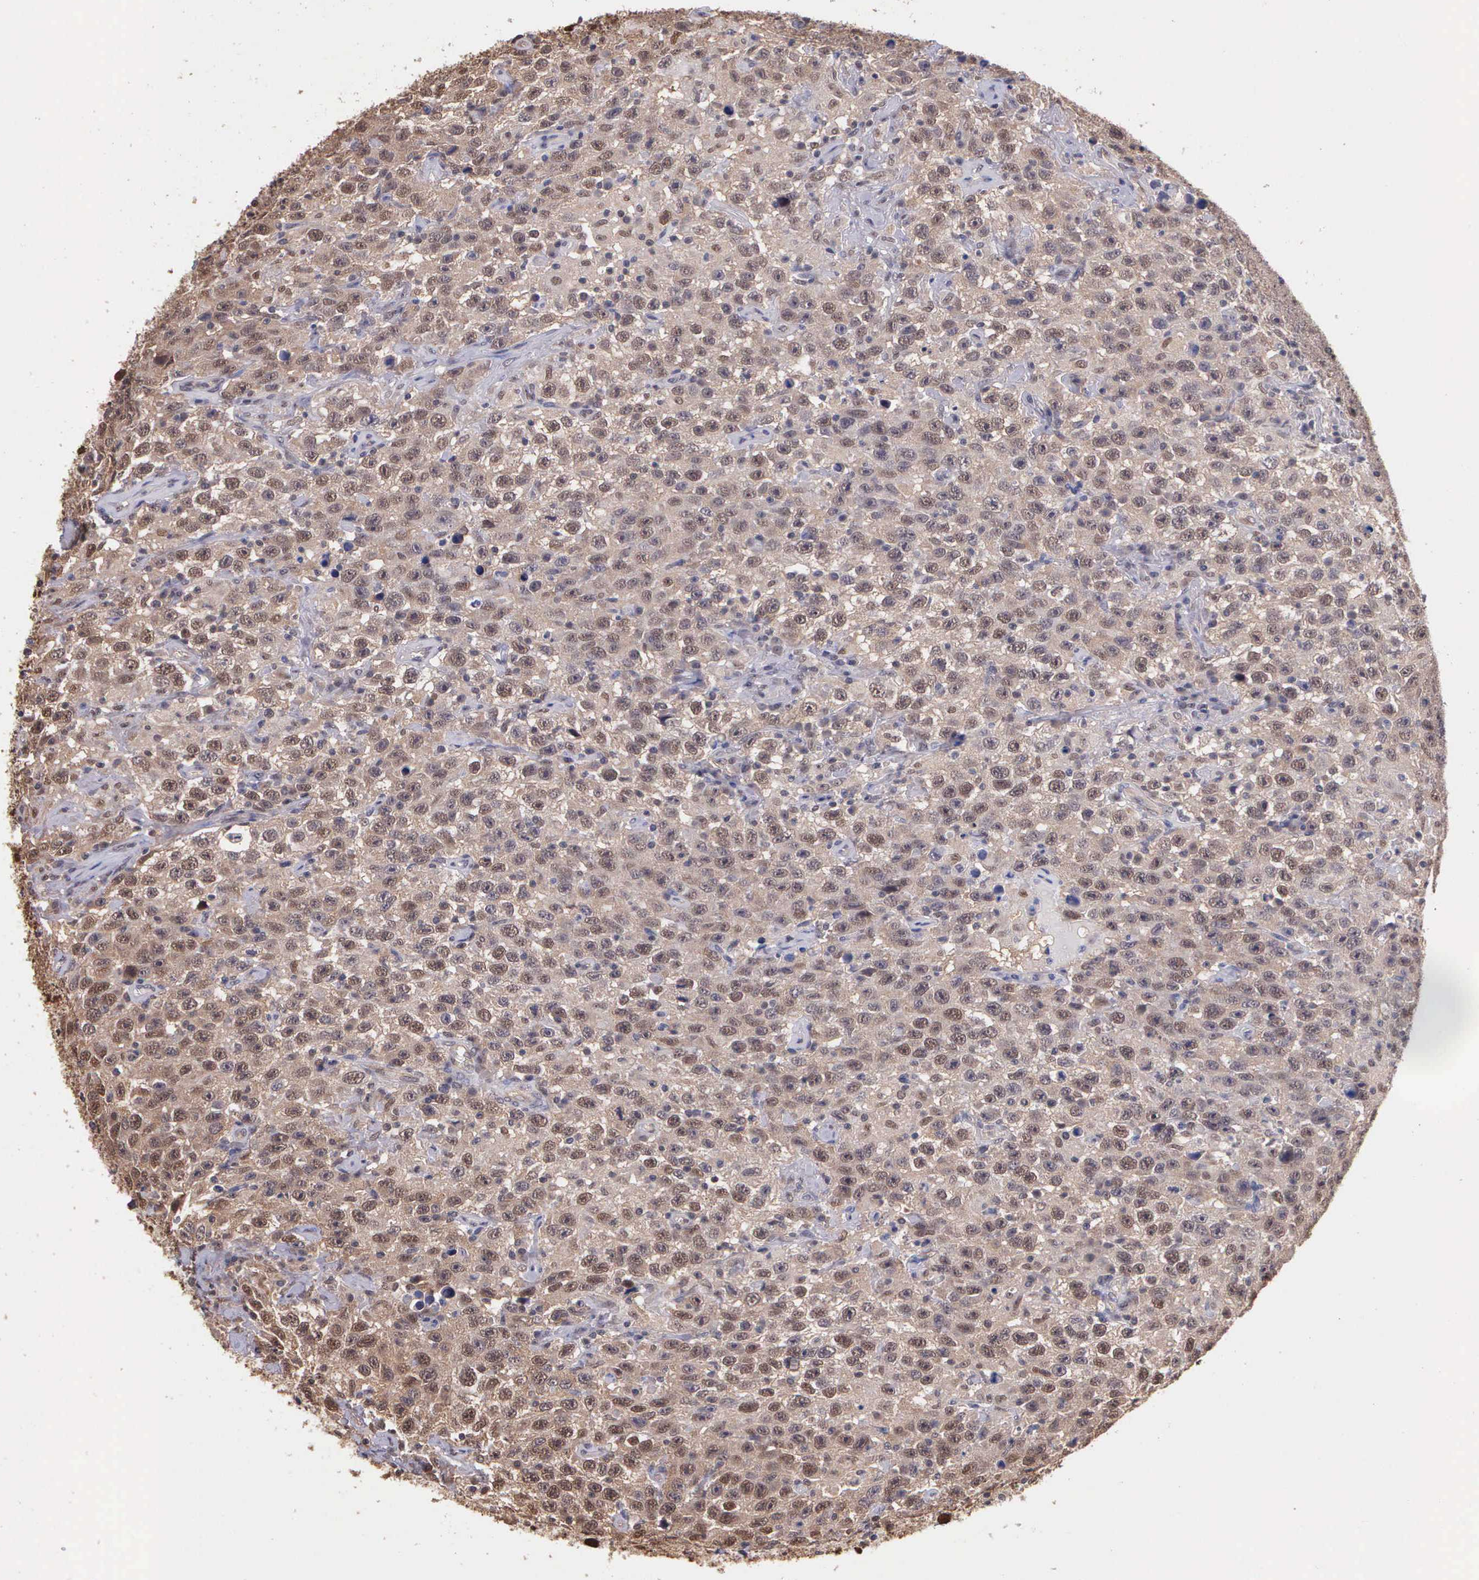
{"staining": {"intensity": "moderate", "quantity": ">75%", "location": "cytoplasmic/membranous,nuclear"}, "tissue": "testis cancer", "cell_type": "Tumor cells", "image_type": "cancer", "snomed": [{"axis": "morphology", "description": "Seminoma, NOS"}, {"axis": "topography", "description": "Testis"}], "caption": "Immunohistochemistry (IHC) (DAB (3,3'-diaminobenzidine)) staining of human testis cancer displays moderate cytoplasmic/membranous and nuclear protein positivity in about >75% of tumor cells.", "gene": "PSMC1", "patient": {"sex": "male", "age": 41}}